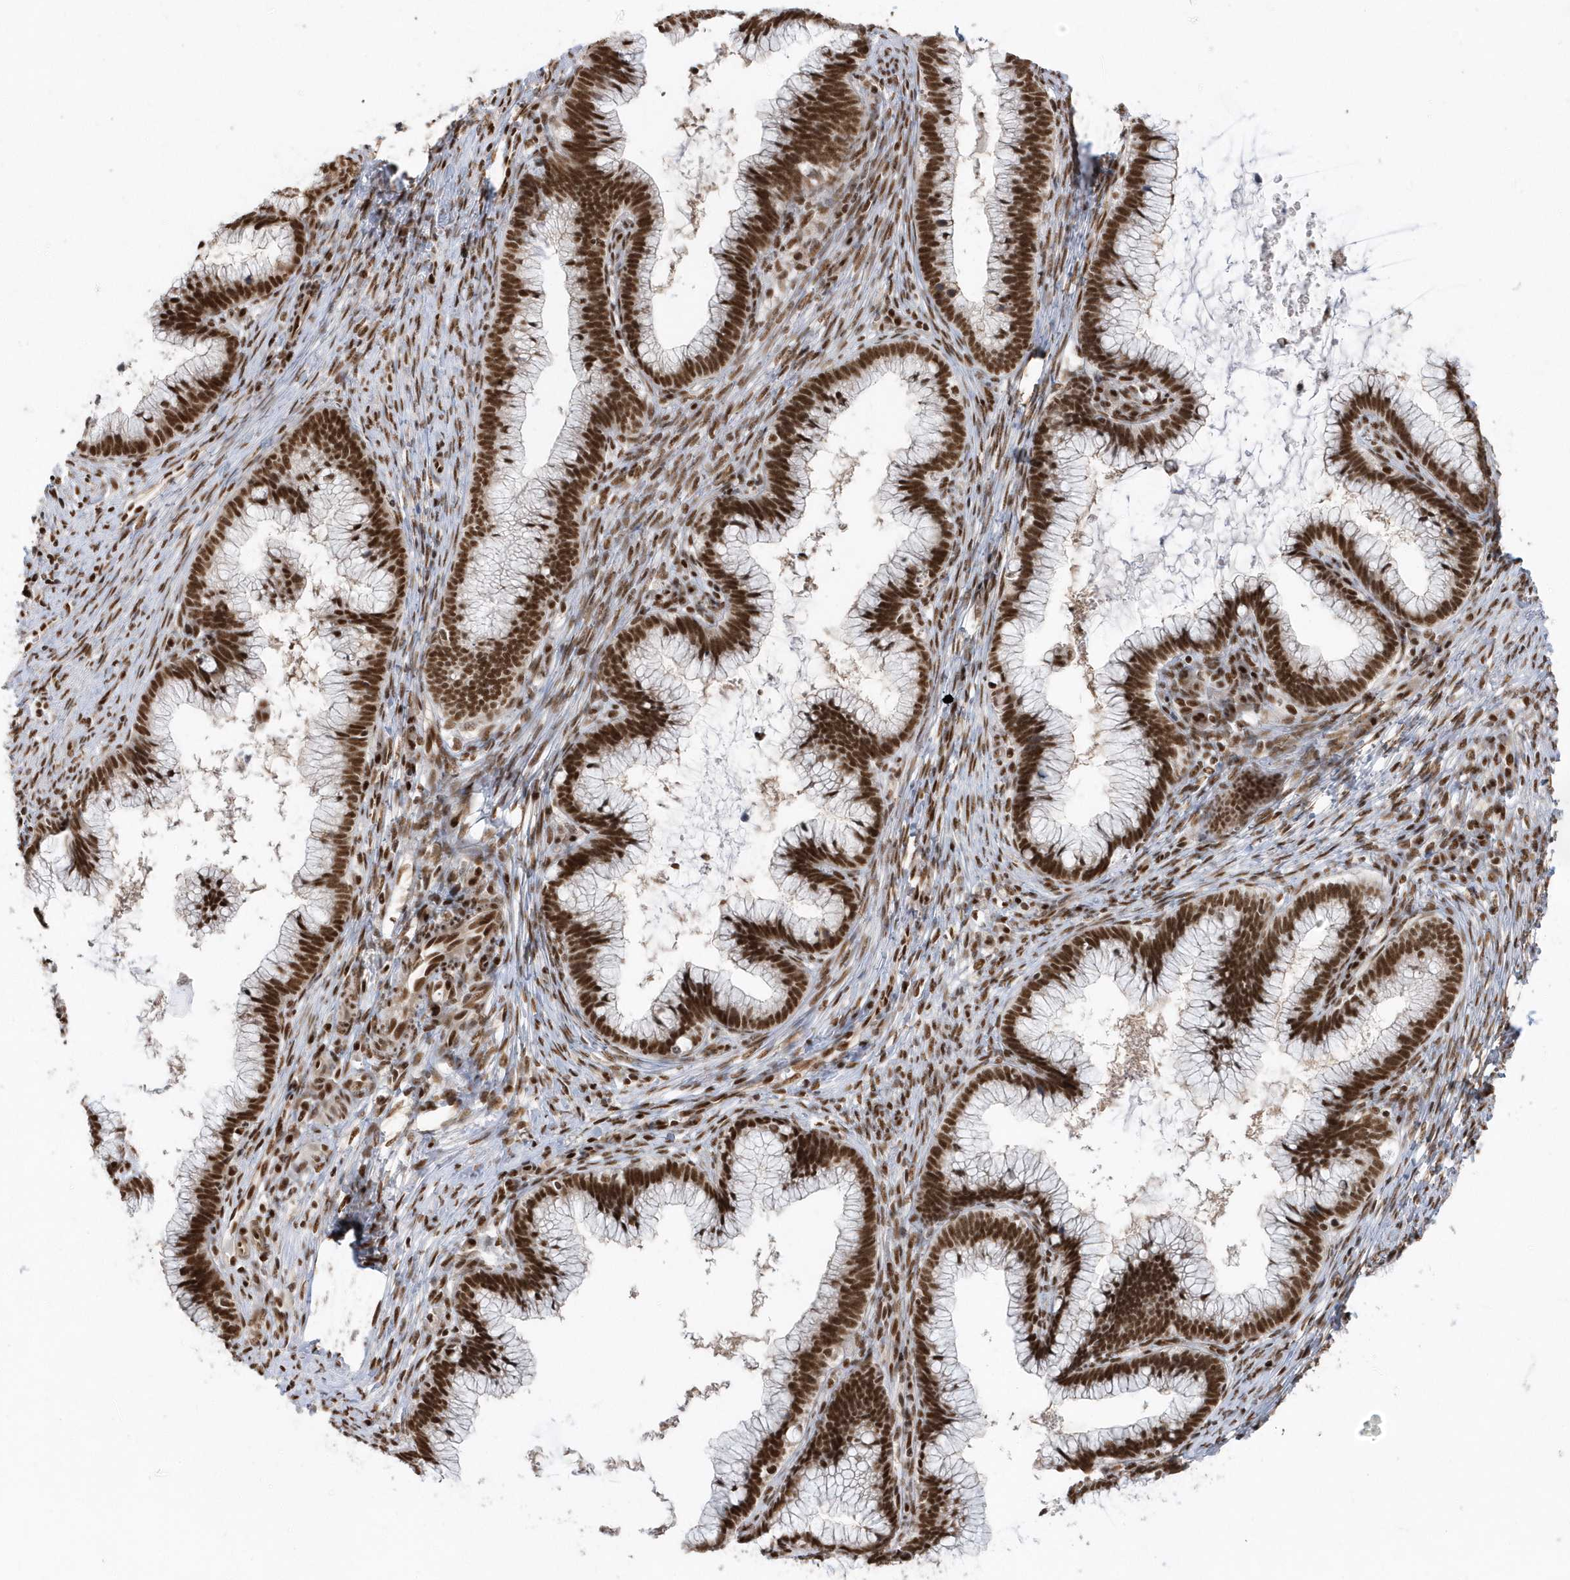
{"staining": {"intensity": "strong", "quantity": ">75%", "location": "nuclear"}, "tissue": "cervical cancer", "cell_type": "Tumor cells", "image_type": "cancer", "snomed": [{"axis": "morphology", "description": "Adenocarcinoma, NOS"}, {"axis": "topography", "description": "Cervix"}], "caption": "Immunohistochemical staining of human cervical cancer shows strong nuclear protein positivity in approximately >75% of tumor cells.", "gene": "SEPHS1", "patient": {"sex": "female", "age": 36}}